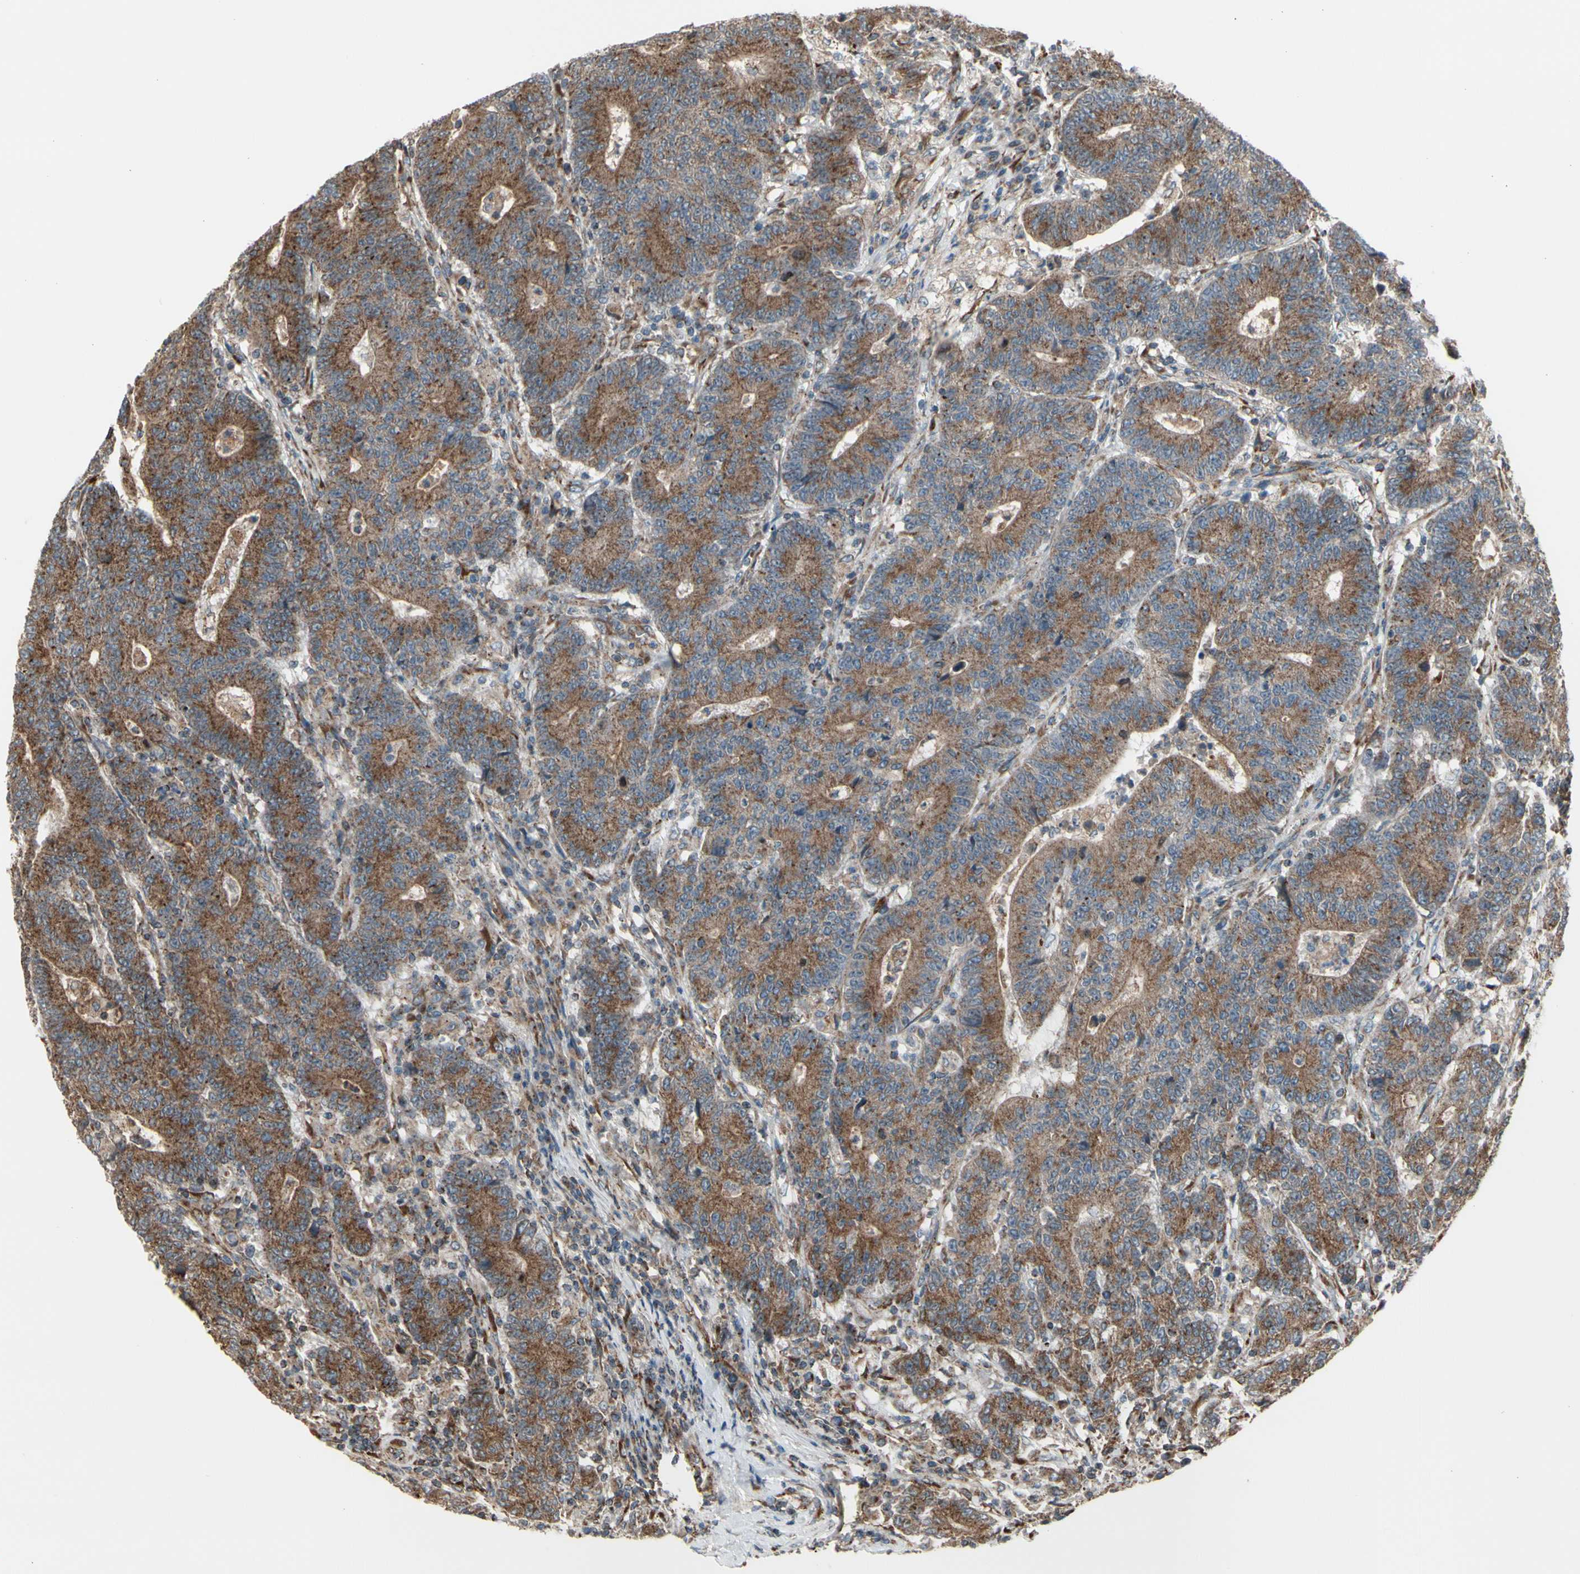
{"staining": {"intensity": "moderate", "quantity": ">75%", "location": "cytoplasmic/membranous"}, "tissue": "colorectal cancer", "cell_type": "Tumor cells", "image_type": "cancer", "snomed": [{"axis": "morphology", "description": "Normal tissue, NOS"}, {"axis": "morphology", "description": "Adenocarcinoma, NOS"}, {"axis": "topography", "description": "Colon"}], "caption": "Moderate cytoplasmic/membranous positivity is present in approximately >75% of tumor cells in adenocarcinoma (colorectal).", "gene": "SLC39A9", "patient": {"sex": "female", "age": 75}}